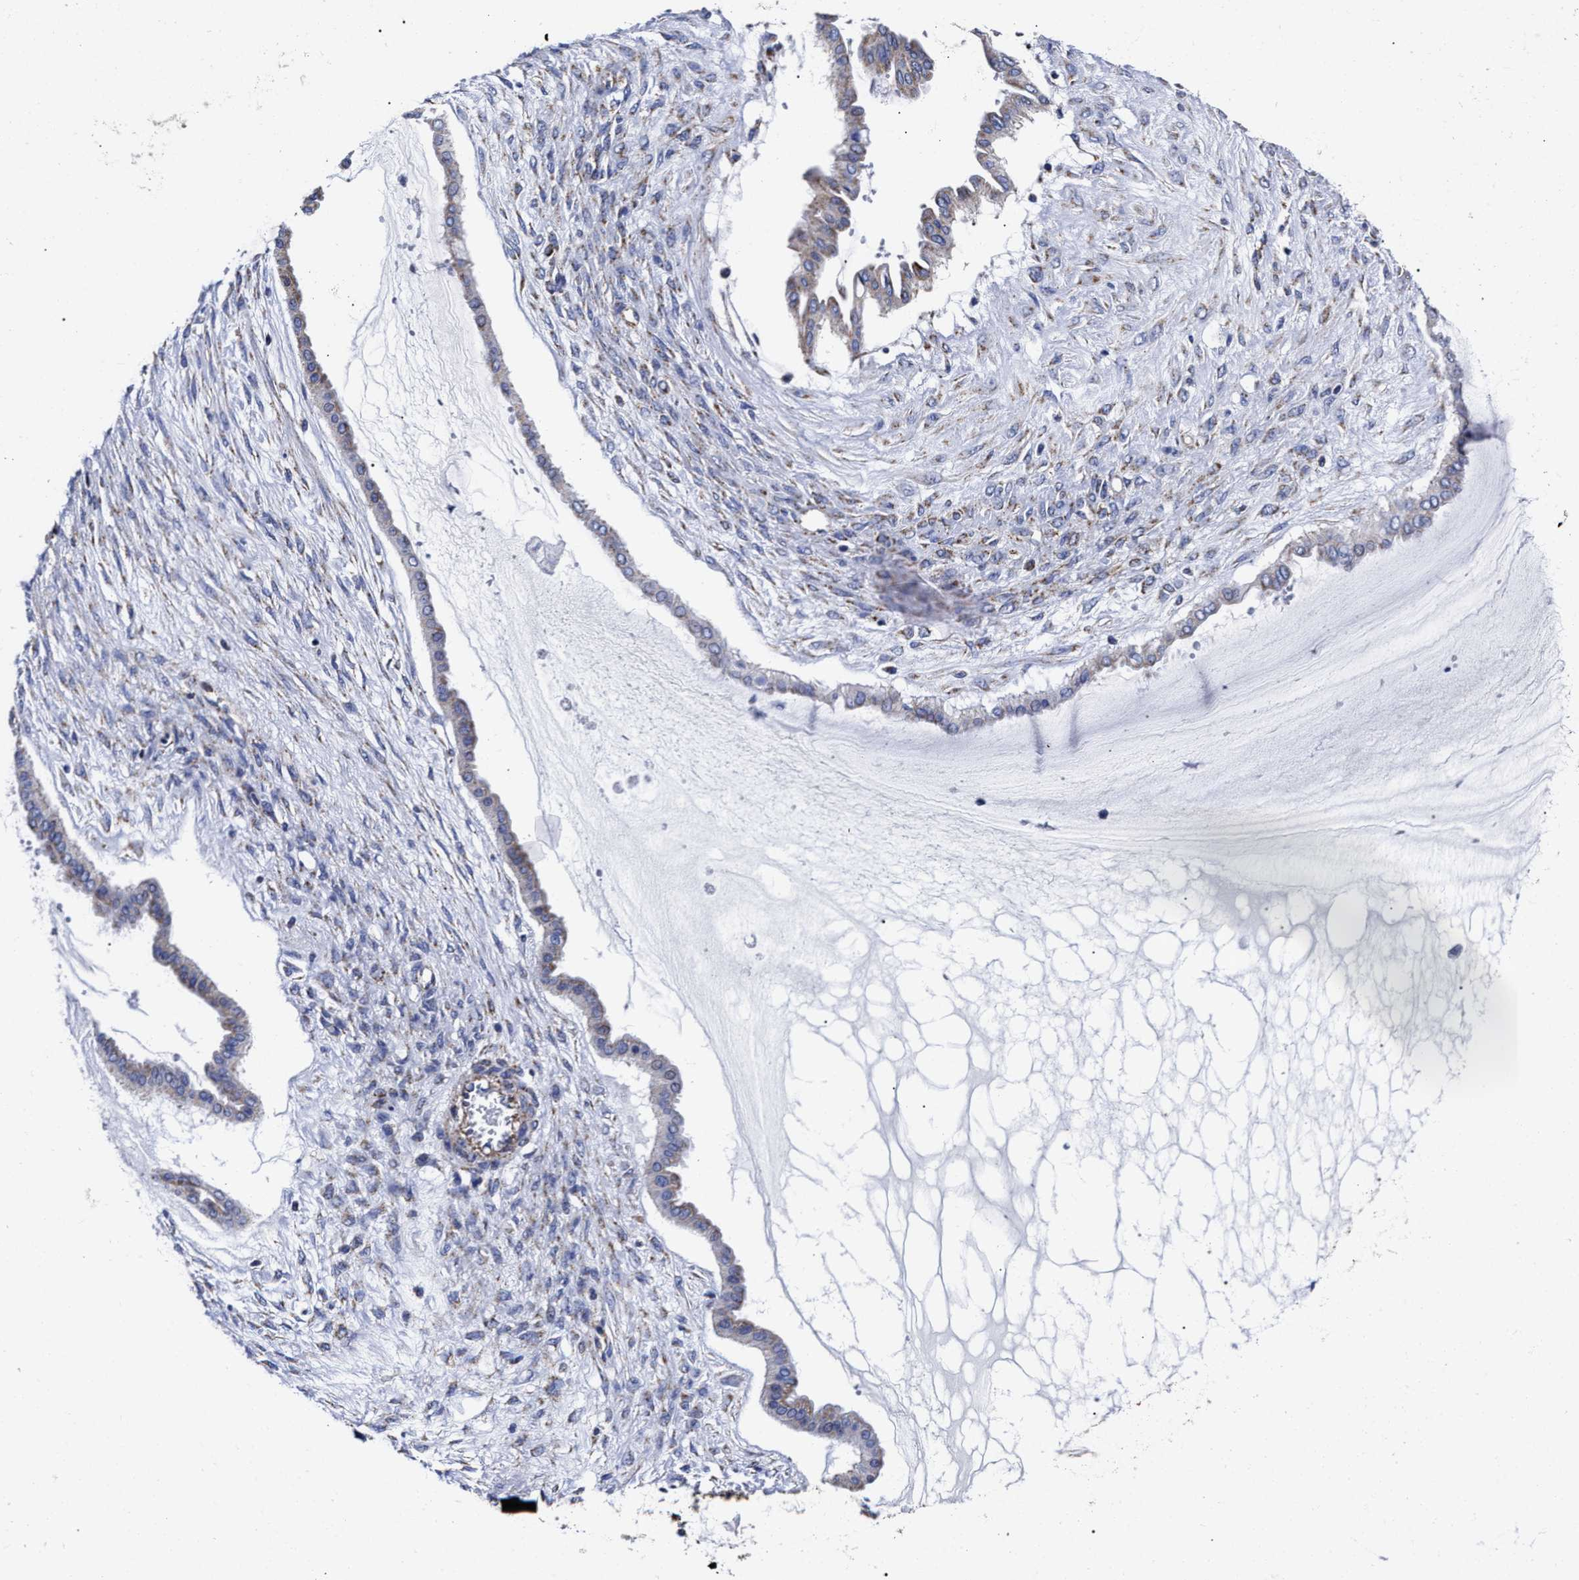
{"staining": {"intensity": "moderate", "quantity": "<25%", "location": "cytoplasmic/membranous"}, "tissue": "ovarian cancer", "cell_type": "Tumor cells", "image_type": "cancer", "snomed": [{"axis": "morphology", "description": "Cystadenocarcinoma, mucinous, NOS"}, {"axis": "topography", "description": "Ovary"}], "caption": "Ovarian cancer (mucinous cystadenocarcinoma) stained with a protein marker reveals moderate staining in tumor cells.", "gene": "HINT2", "patient": {"sex": "female", "age": 73}}